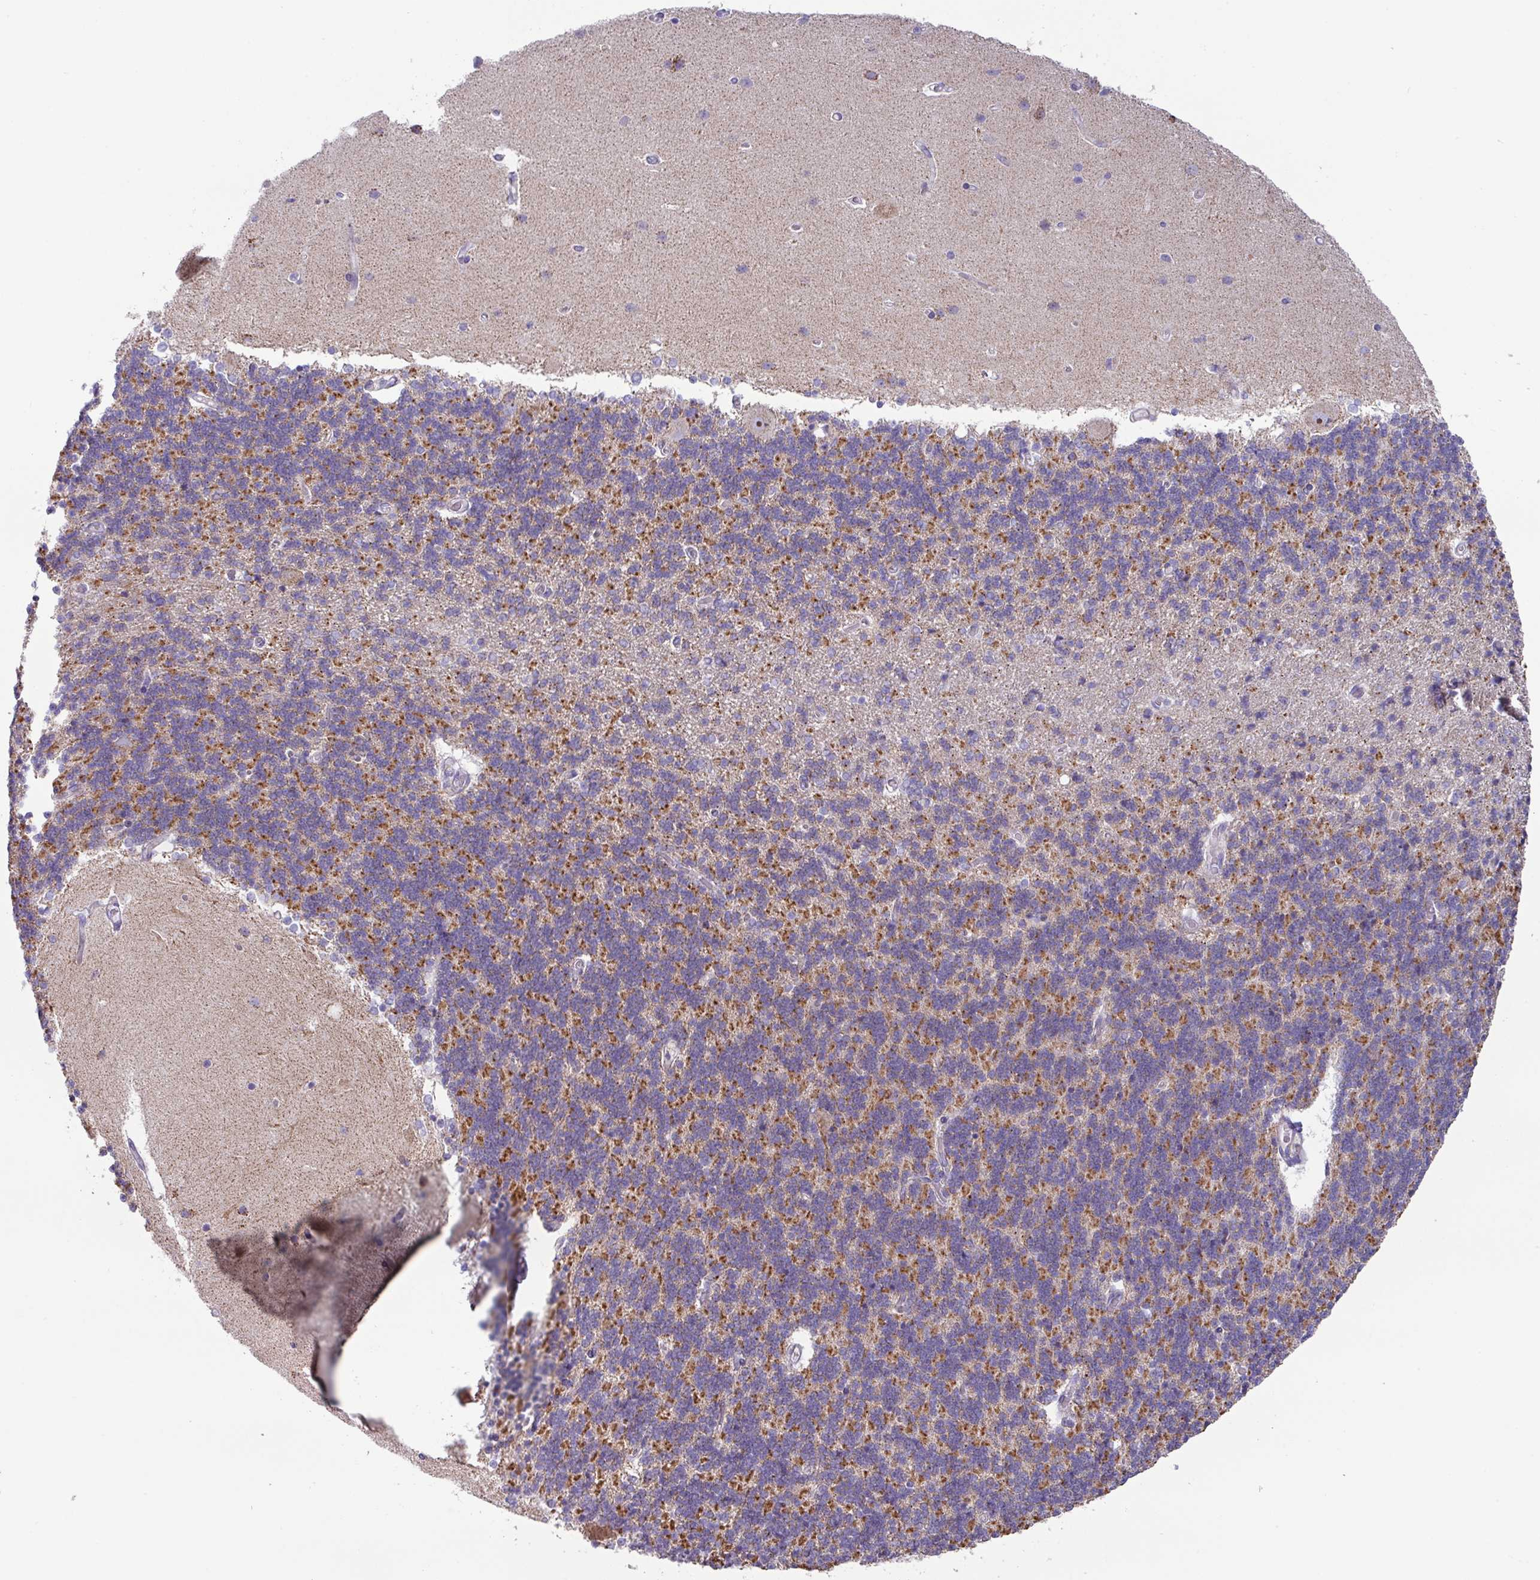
{"staining": {"intensity": "moderate", "quantity": "25%-75%", "location": "cytoplasmic/membranous"}, "tissue": "cerebellum", "cell_type": "Cells in granular layer", "image_type": "normal", "snomed": [{"axis": "morphology", "description": "Normal tissue, NOS"}, {"axis": "topography", "description": "Cerebellum"}], "caption": "Cerebellum stained for a protein (brown) demonstrates moderate cytoplasmic/membranous positive staining in about 25%-75% of cells in granular layer.", "gene": "MT", "patient": {"sex": "female", "age": 54}}